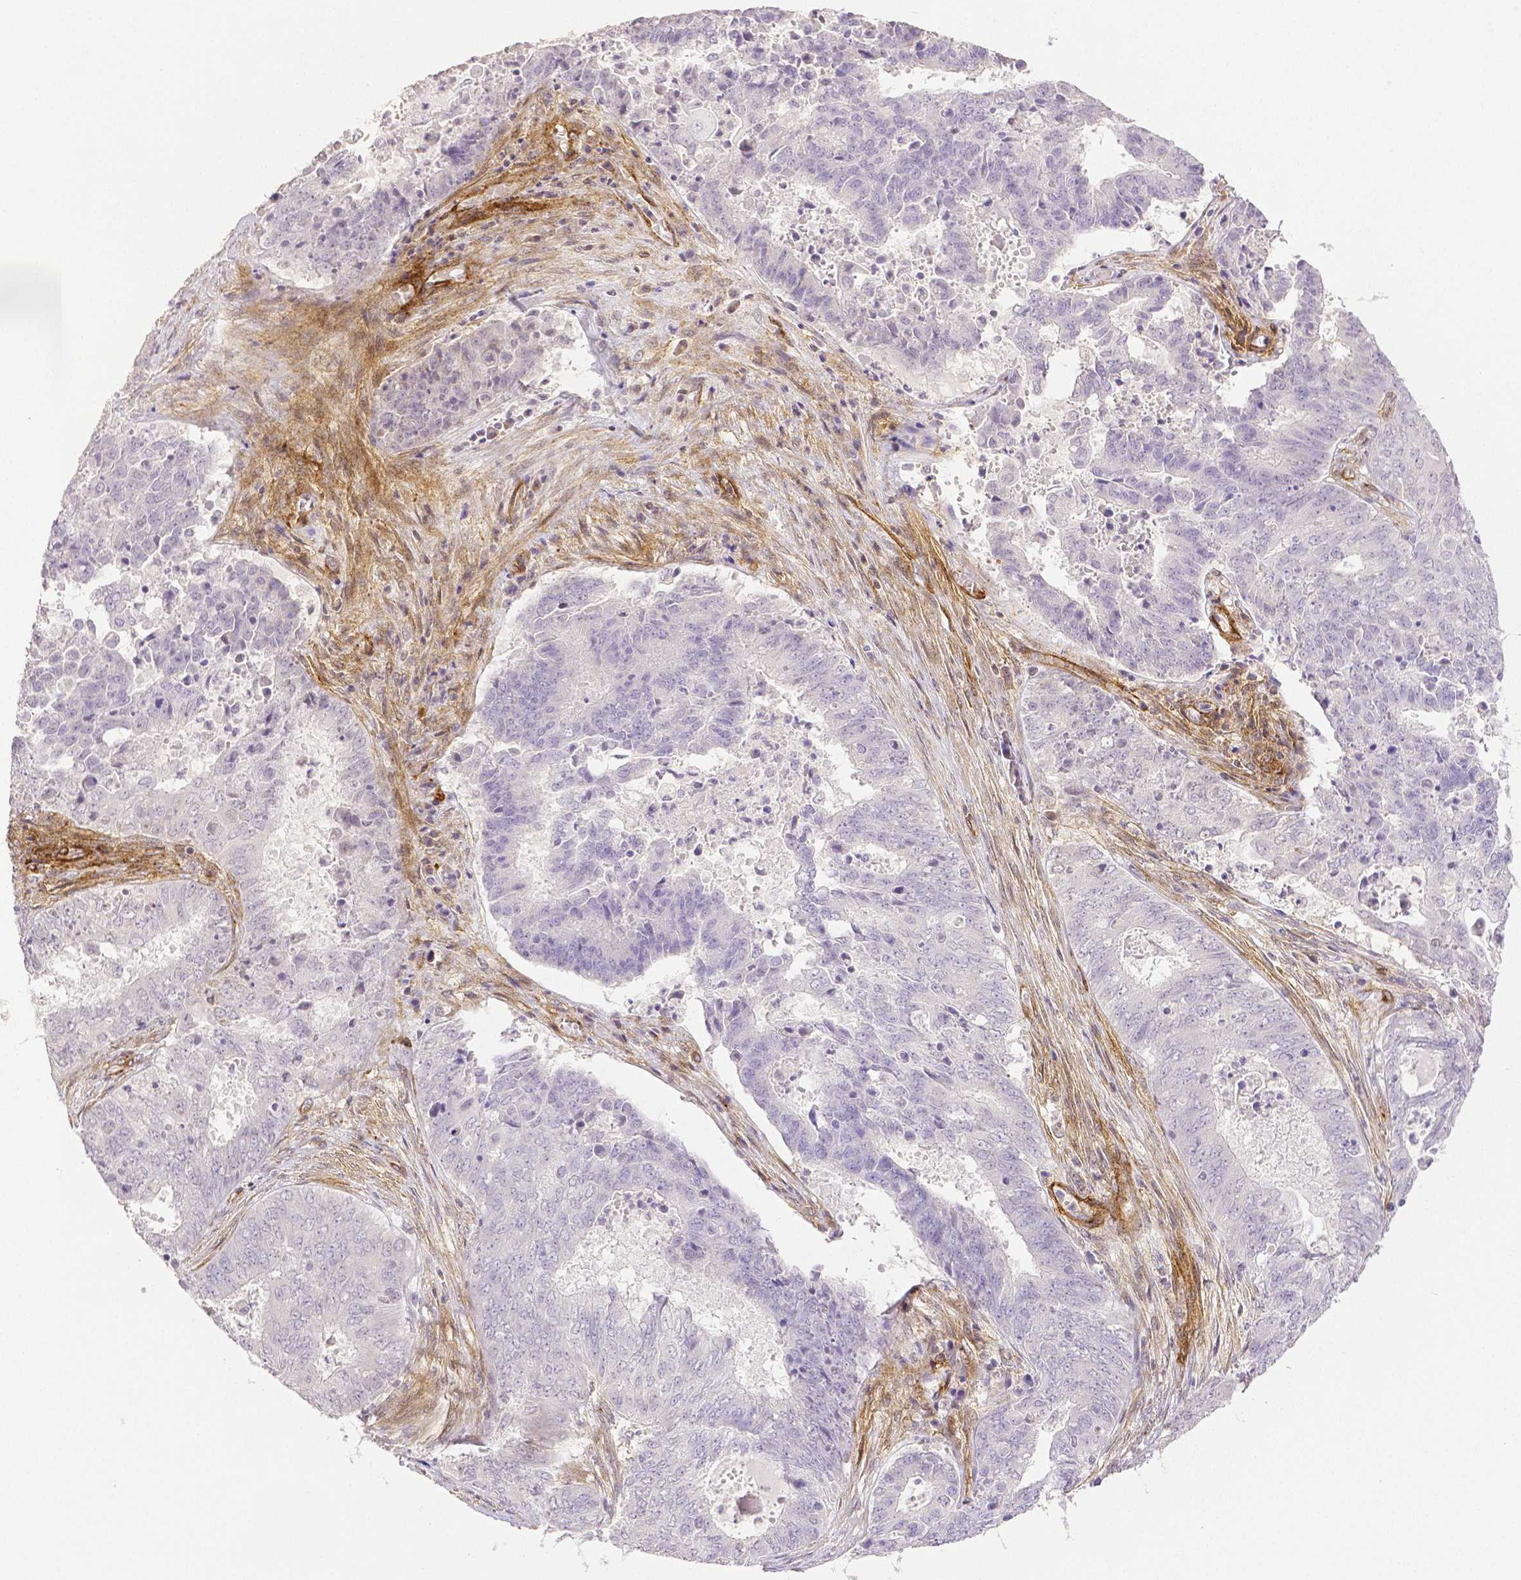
{"staining": {"intensity": "negative", "quantity": "none", "location": "none"}, "tissue": "endometrial cancer", "cell_type": "Tumor cells", "image_type": "cancer", "snomed": [{"axis": "morphology", "description": "Adenocarcinoma, NOS"}, {"axis": "topography", "description": "Endometrium"}], "caption": "IHC of endometrial cancer (adenocarcinoma) shows no positivity in tumor cells. (DAB (3,3'-diaminobenzidine) immunohistochemistry, high magnification).", "gene": "THY1", "patient": {"sex": "female", "age": 62}}